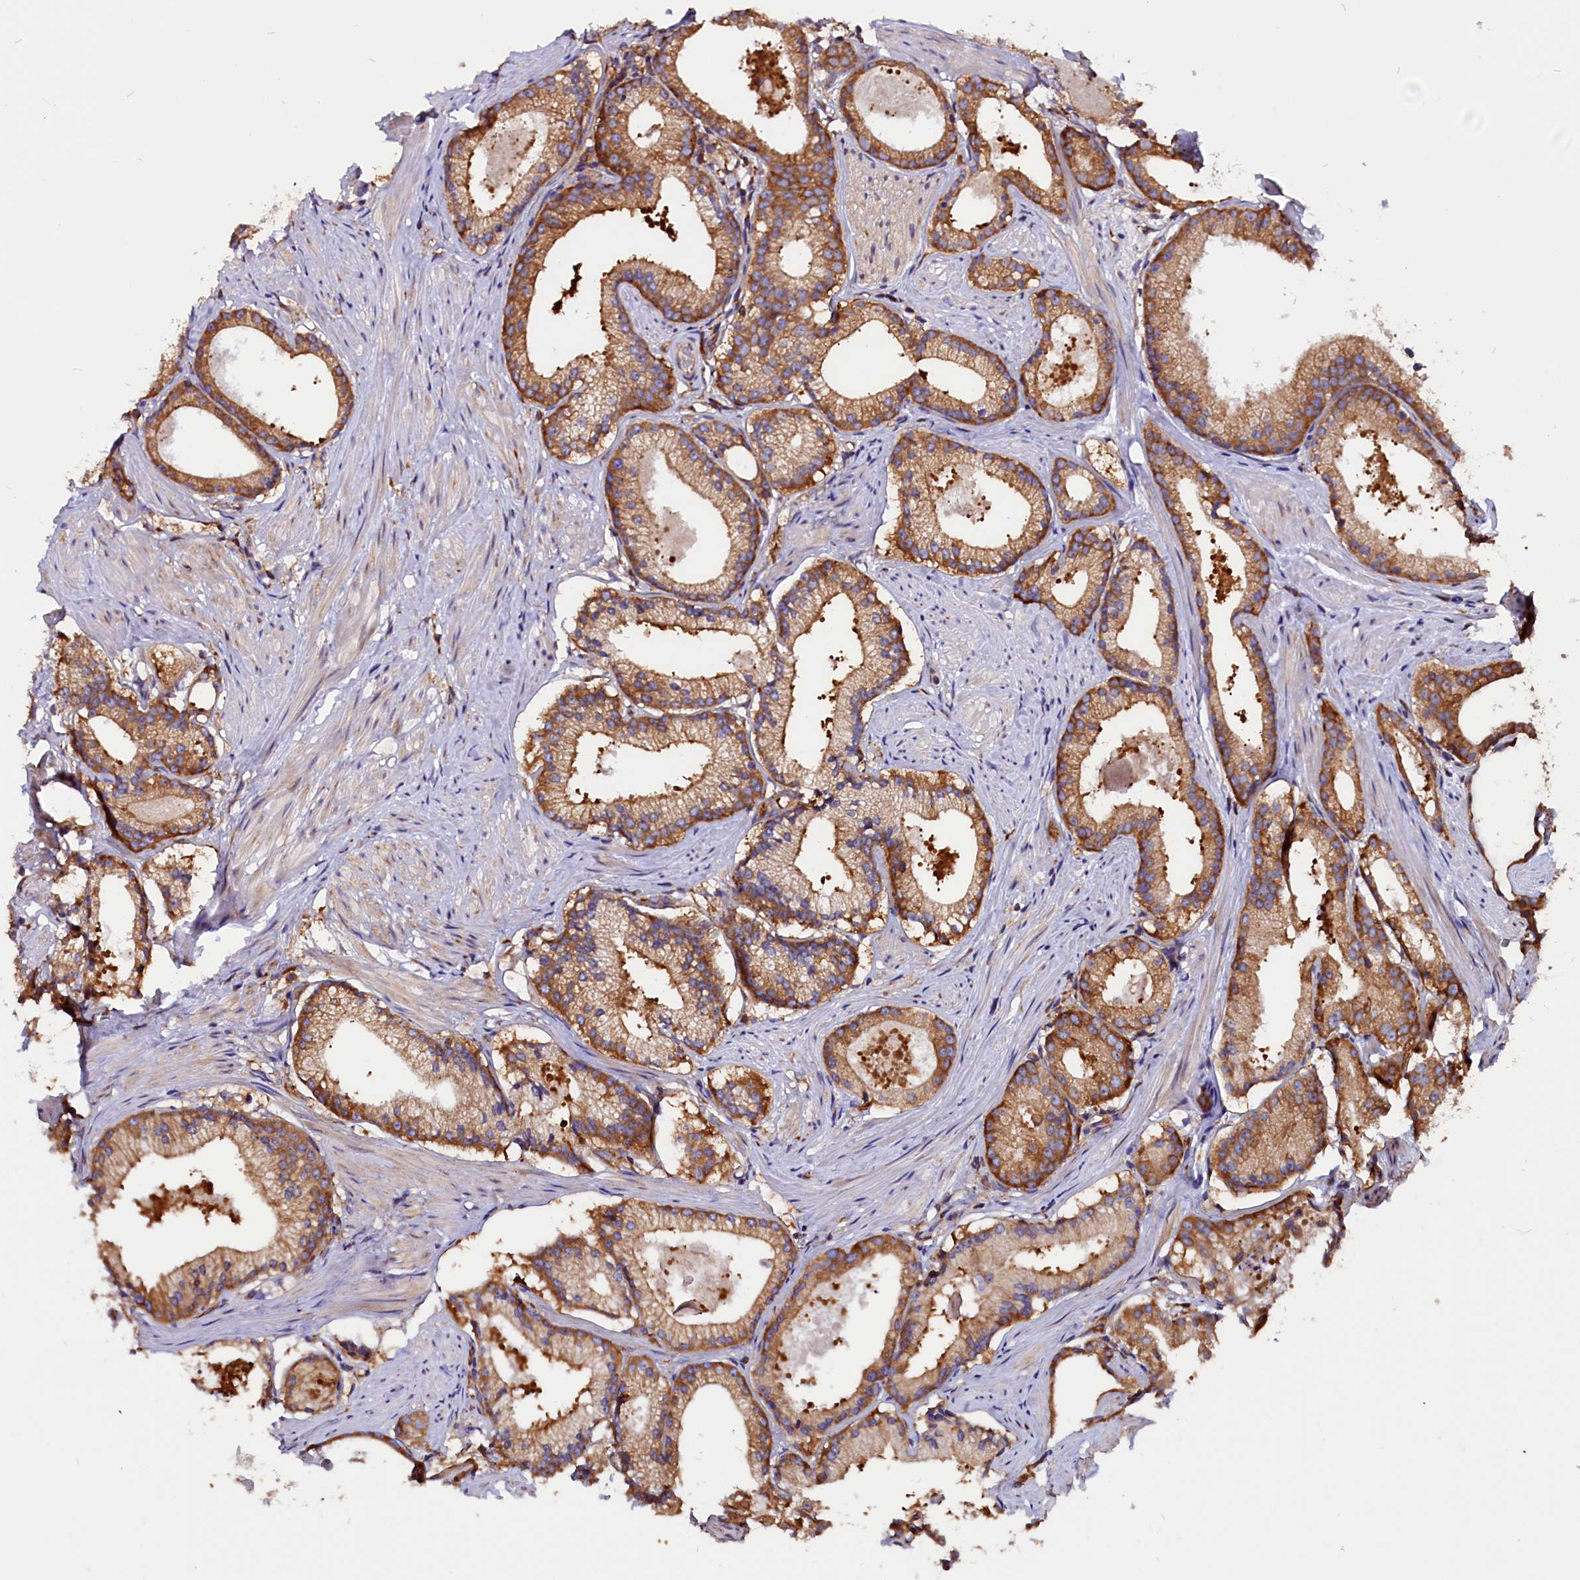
{"staining": {"intensity": "moderate", "quantity": ">75%", "location": "cytoplasmic/membranous"}, "tissue": "prostate cancer", "cell_type": "Tumor cells", "image_type": "cancer", "snomed": [{"axis": "morphology", "description": "Adenocarcinoma, Low grade"}, {"axis": "topography", "description": "Prostate"}], "caption": "DAB immunohistochemical staining of human low-grade adenocarcinoma (prostate) demonstrates moderate cytoplasmic/membranous protein staining in about >75% of tumor cells.", "gene": "EIF3G", "patient": {"sex": "male", "age": 57}}